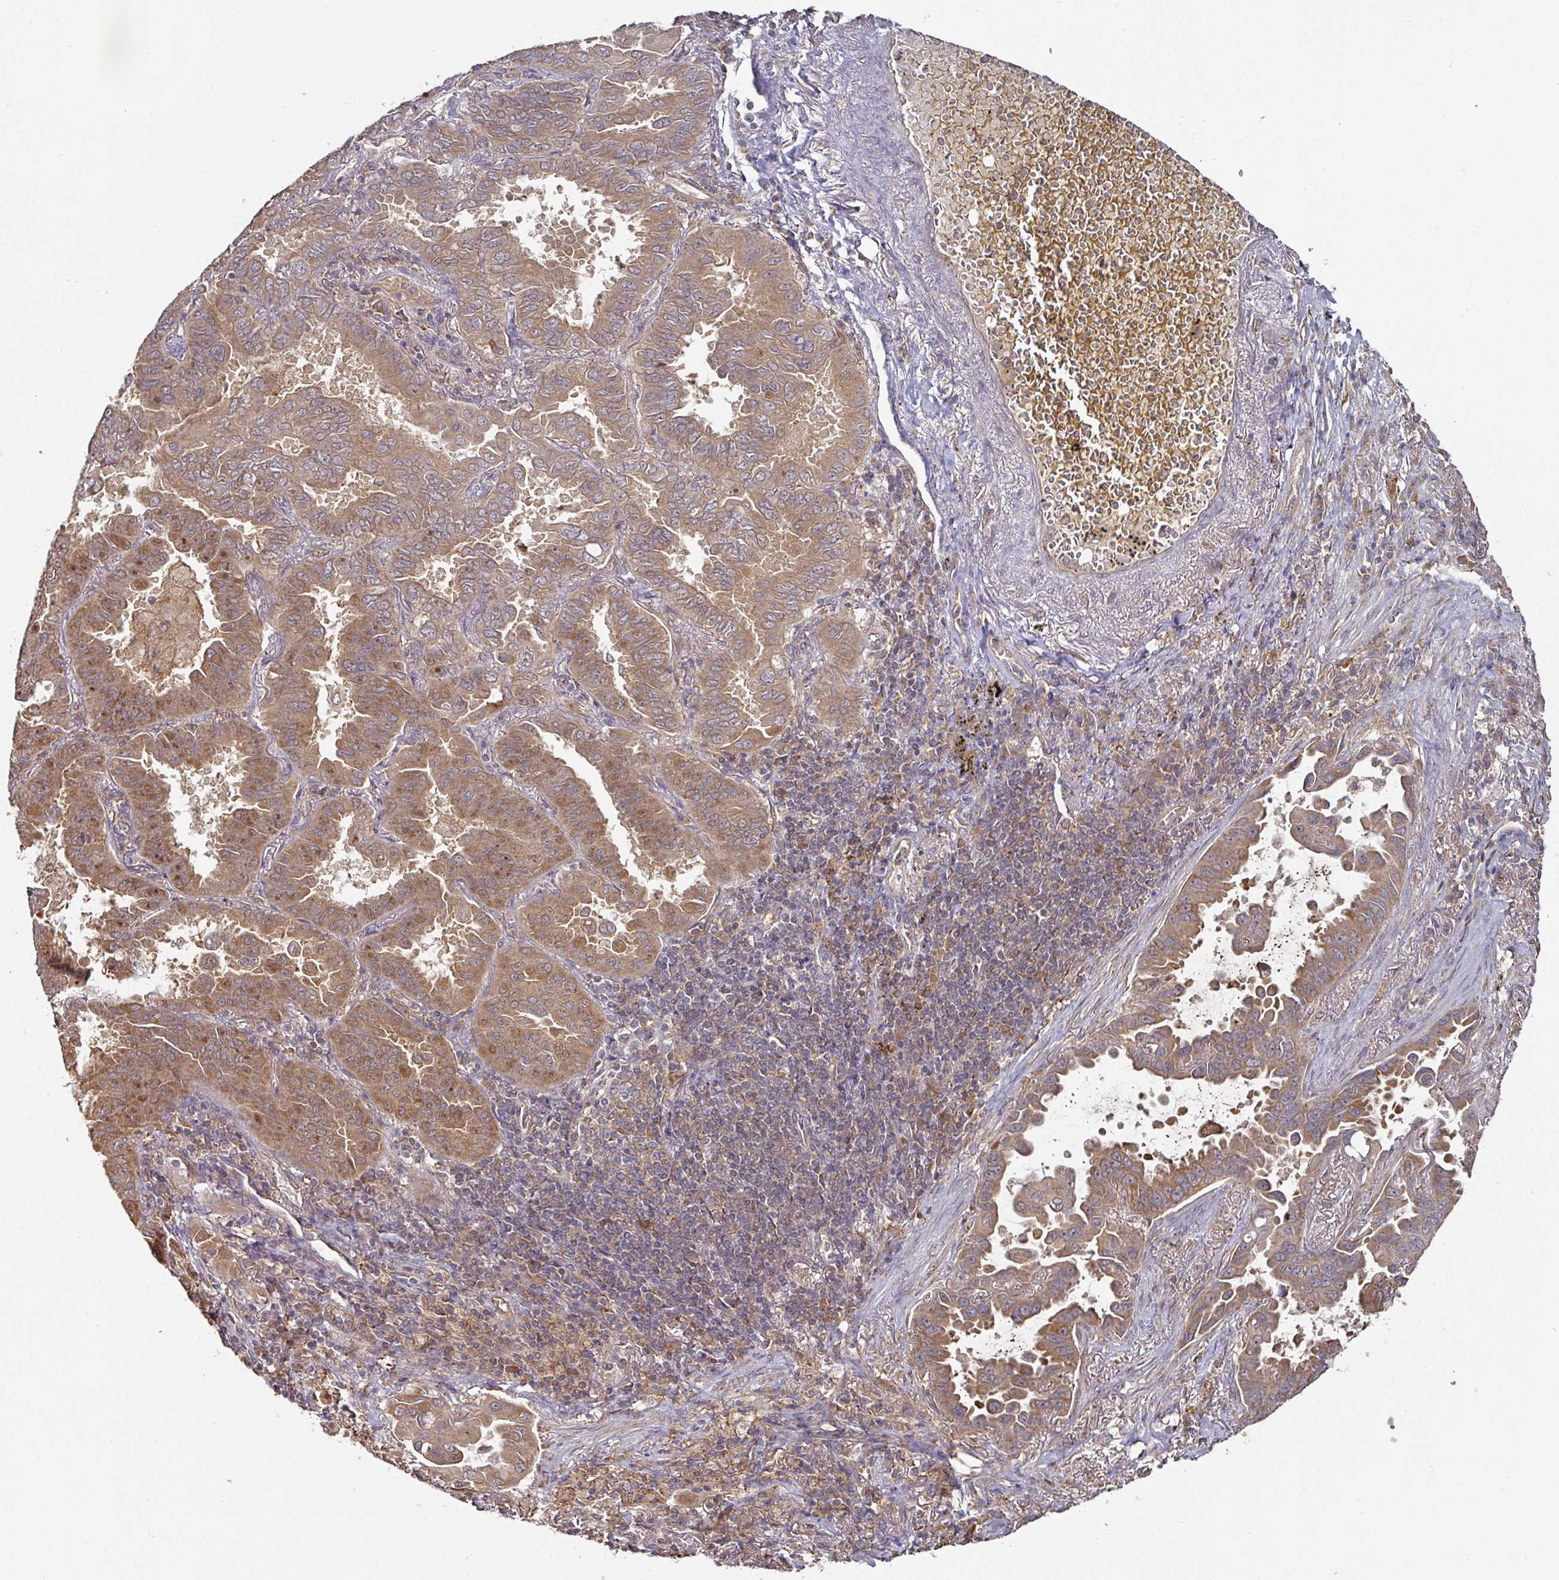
{"staining": {"intensity": "moderate", "quantity": ">75%", "location": "cytoplasmic/membranous"}, "tissue": "lung cancer", "cell_type": "Tumor cells", "image_type": "cancer", "snomed": [{"axis": "morphology", "description": "Adenocarcinoma, NOS"}, {"axis": "topography", "description": "Lung"}], "caption": "Lung adenocarcinoma stained with a brown dye displays moderate cytoplasmic/membranous positive expression in approximately >75% of tumor cells.", "gene": "CEP95", "patient": {"sex": "male", "age": 64}}